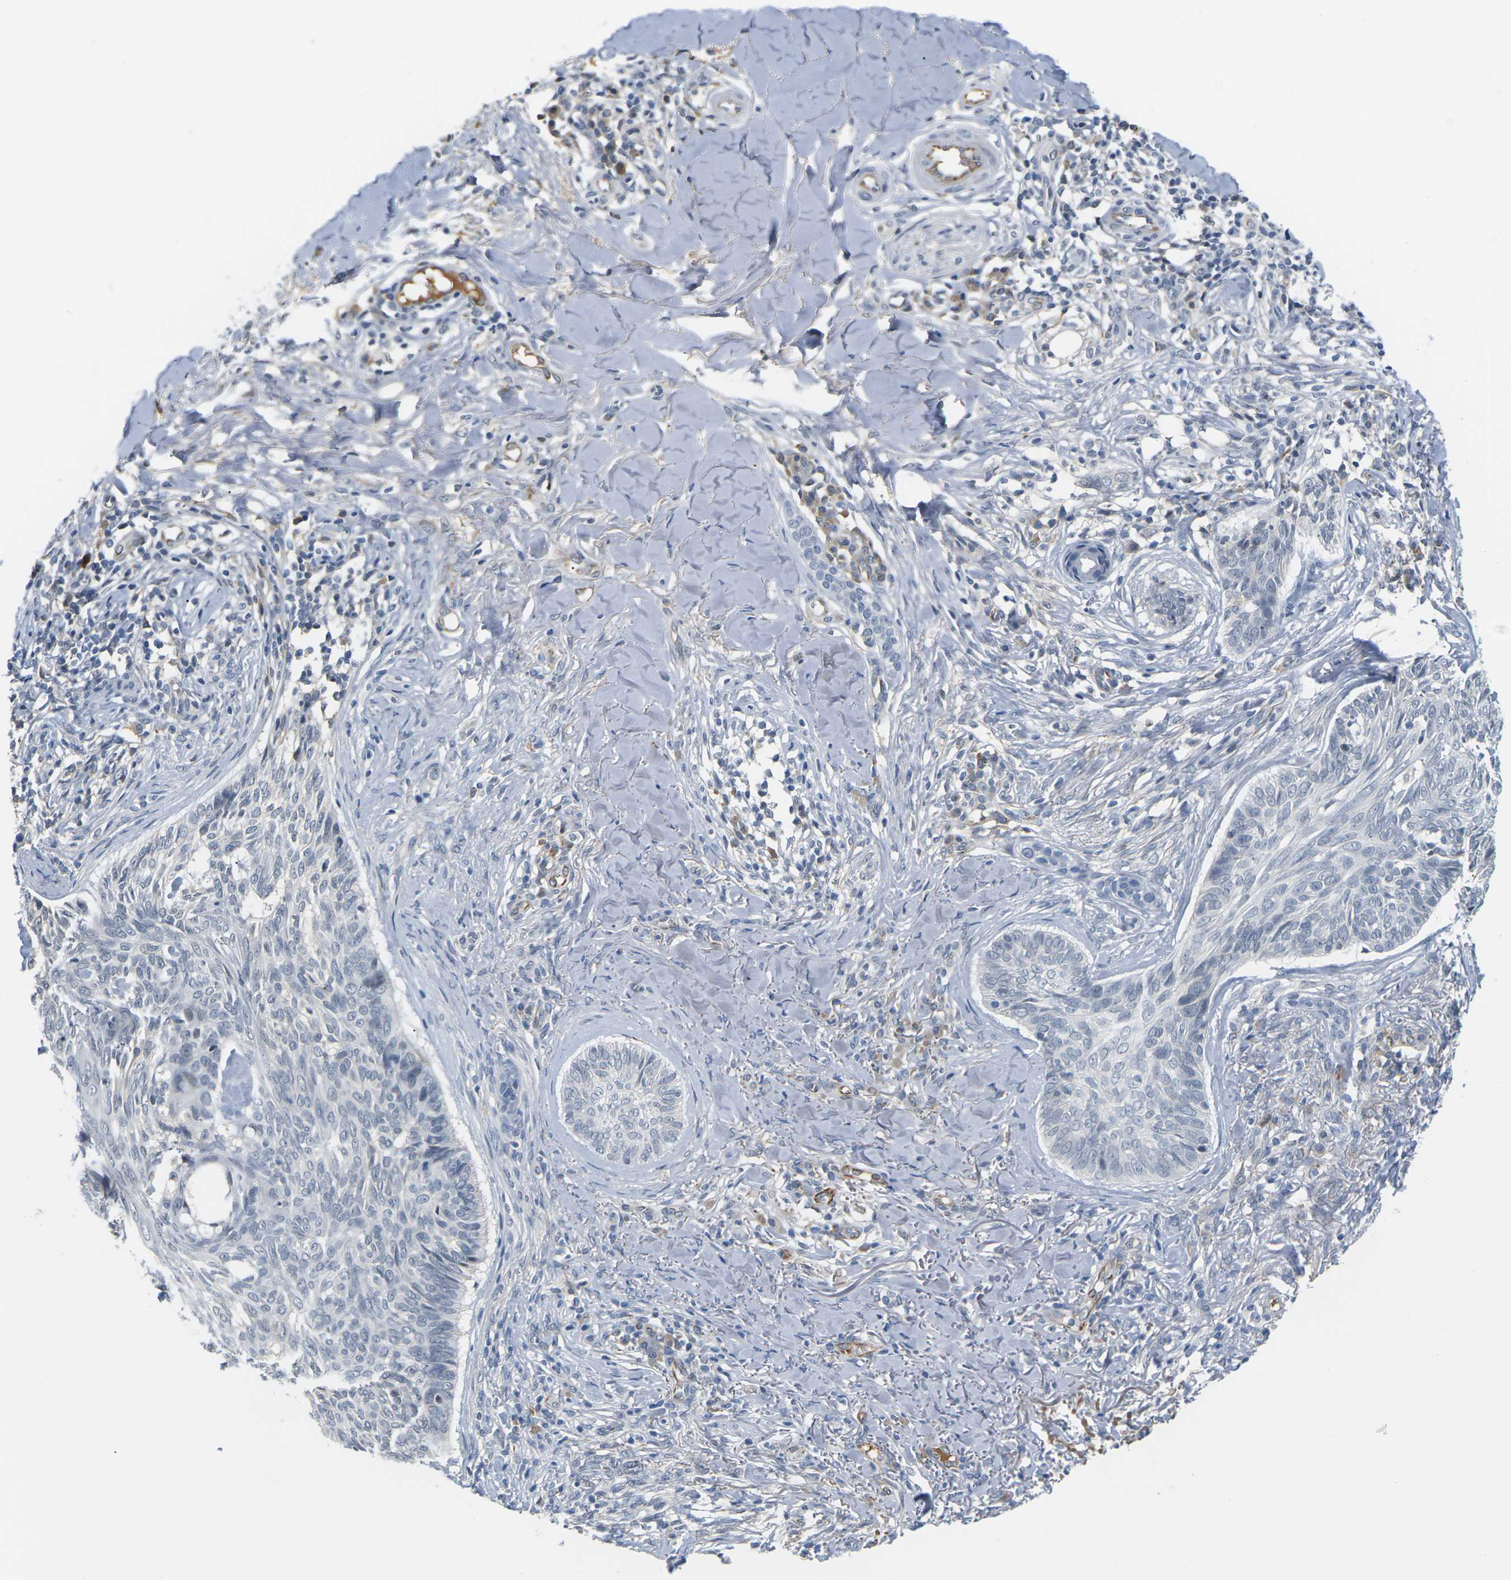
{"staining": {"intensity": "negative", "quantity": "none", "location": "none"}, "tissue": "skin cancer", "cell_type": "Tumor cells", "image_type": "cancer", "snomed": [{"axis": "morphology", "description": "Basal cell carcinoma"}, {"axis": "topography", "description": "Skin"}], "caption": "Photomicrograph shows no protein staining in tumor cells of skin basal cell carcinoma tissue.", "gene": "PKP2", "patient": {"sex": "male", "age": 43}}